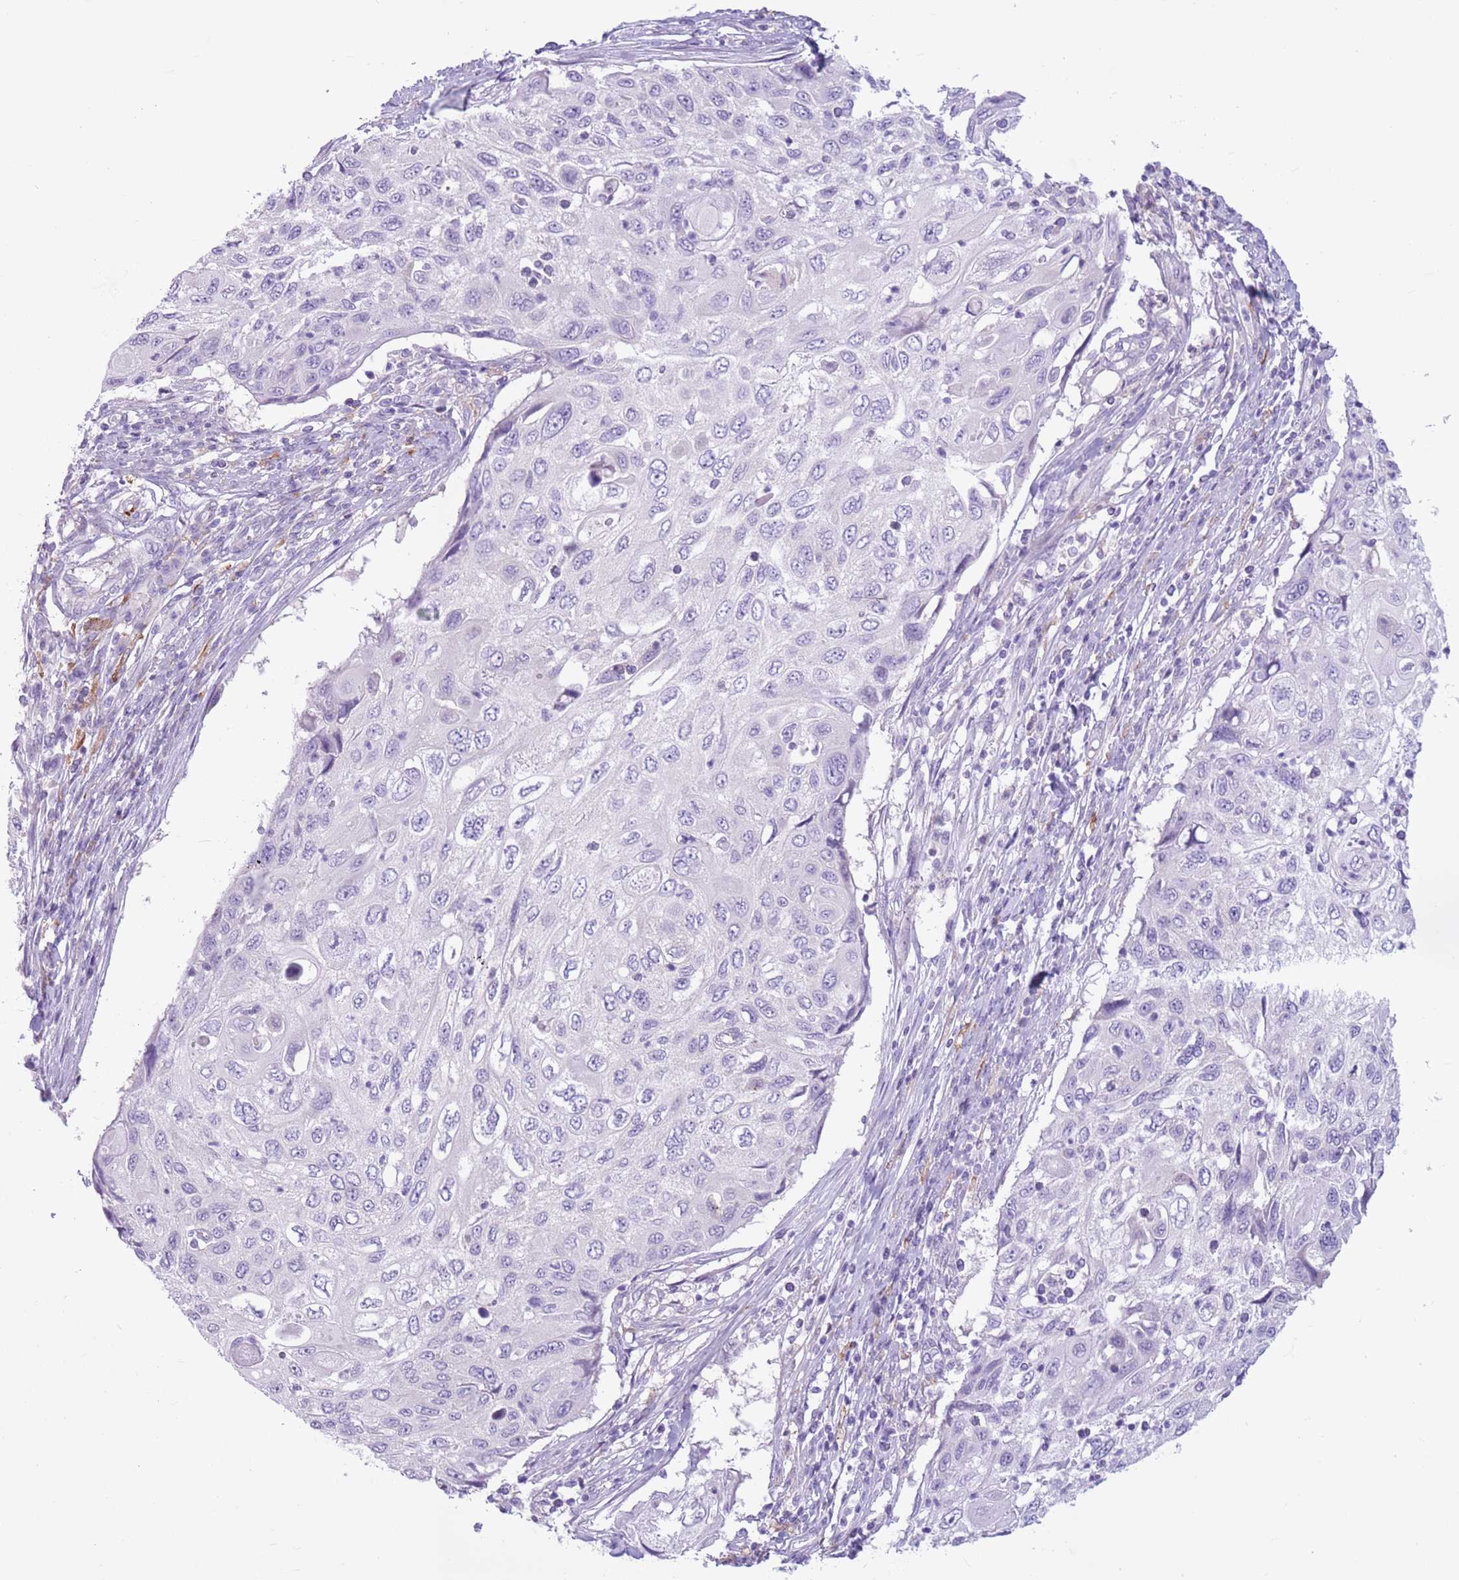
{"staining": {"intensity": "negative", "quantity": "none", "location": "none"}, "tissue": "cervical cancer", "cell_type": "Tumor cells", "image_type": "cancer", "snomed": [{"axis": "morphology", "description": "Squamous cell carcinoma, NOS"}, {"axis": "topography", "description": "Cervix"}], "caption": "An image of squamous cell carcinoma (cervical) stained for a protein shows no brown staining in tumor cells.", "gene": "SNX6", "patient": {"sex": "female", "age": 70}}